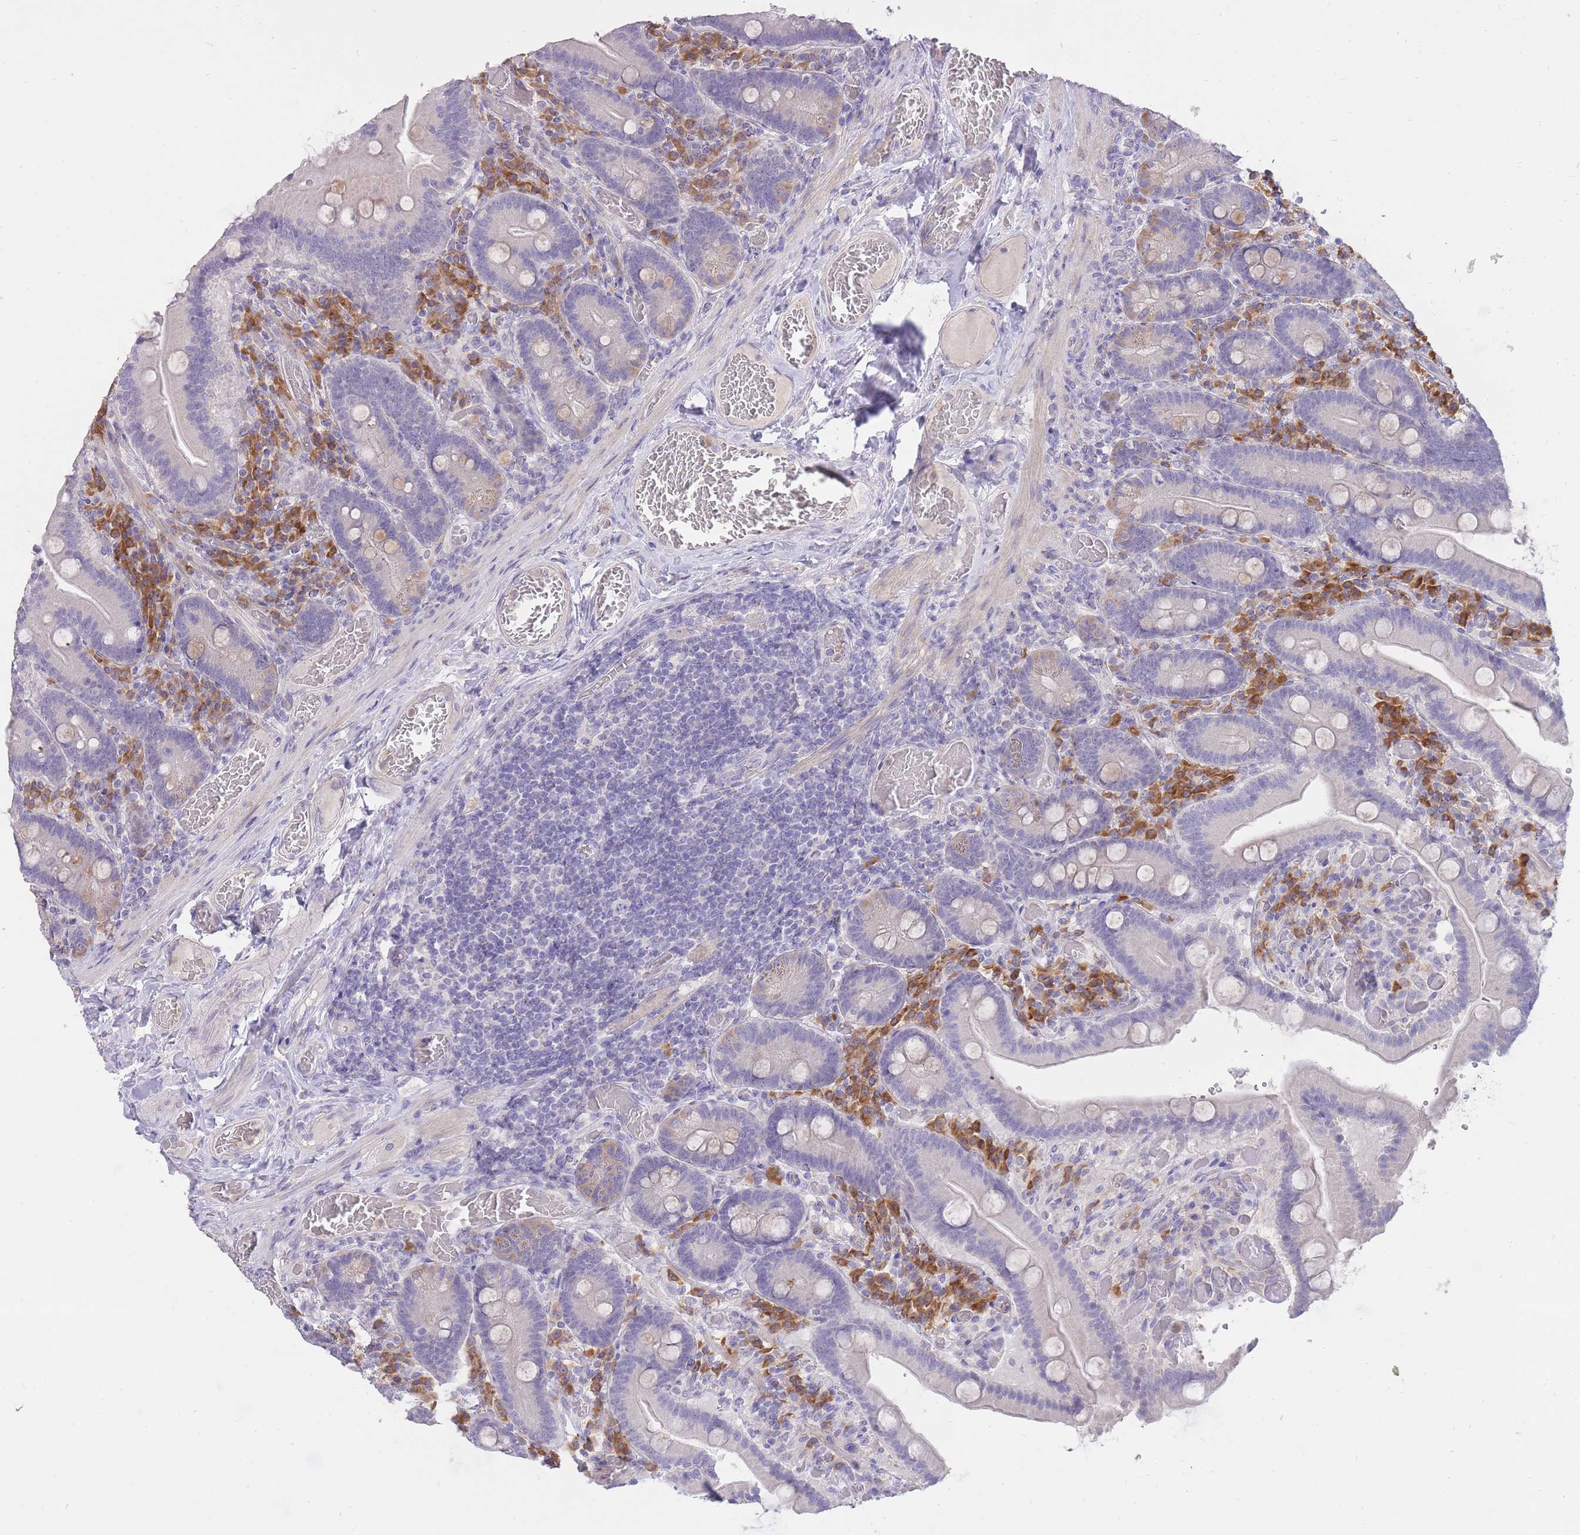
{"staining": {"intensity": "weak", "quantity": "<25%", "location": "cytoplasmic/membranous"}, "tissue": "duodenum", "cell_type": "Glandular cells", "image_type": "normal", "snomed": [{"axis": "morphology", "description": "Normal tissue, NOS"}, {"axis": "topography", "description": "Duodenum"}], "caption": "Immunohistochemistry image of normal duodenum: human duodenum stained with DAB (3,3'-diaminobenzidine) exhibits no significant protein staining in glandular cells. (DAB (3,3'-diaminobenzidine) IHC with hematoxylin counter stain).", "gene": "FRG2B", "patient": {"sex": "female", "age": 62}}